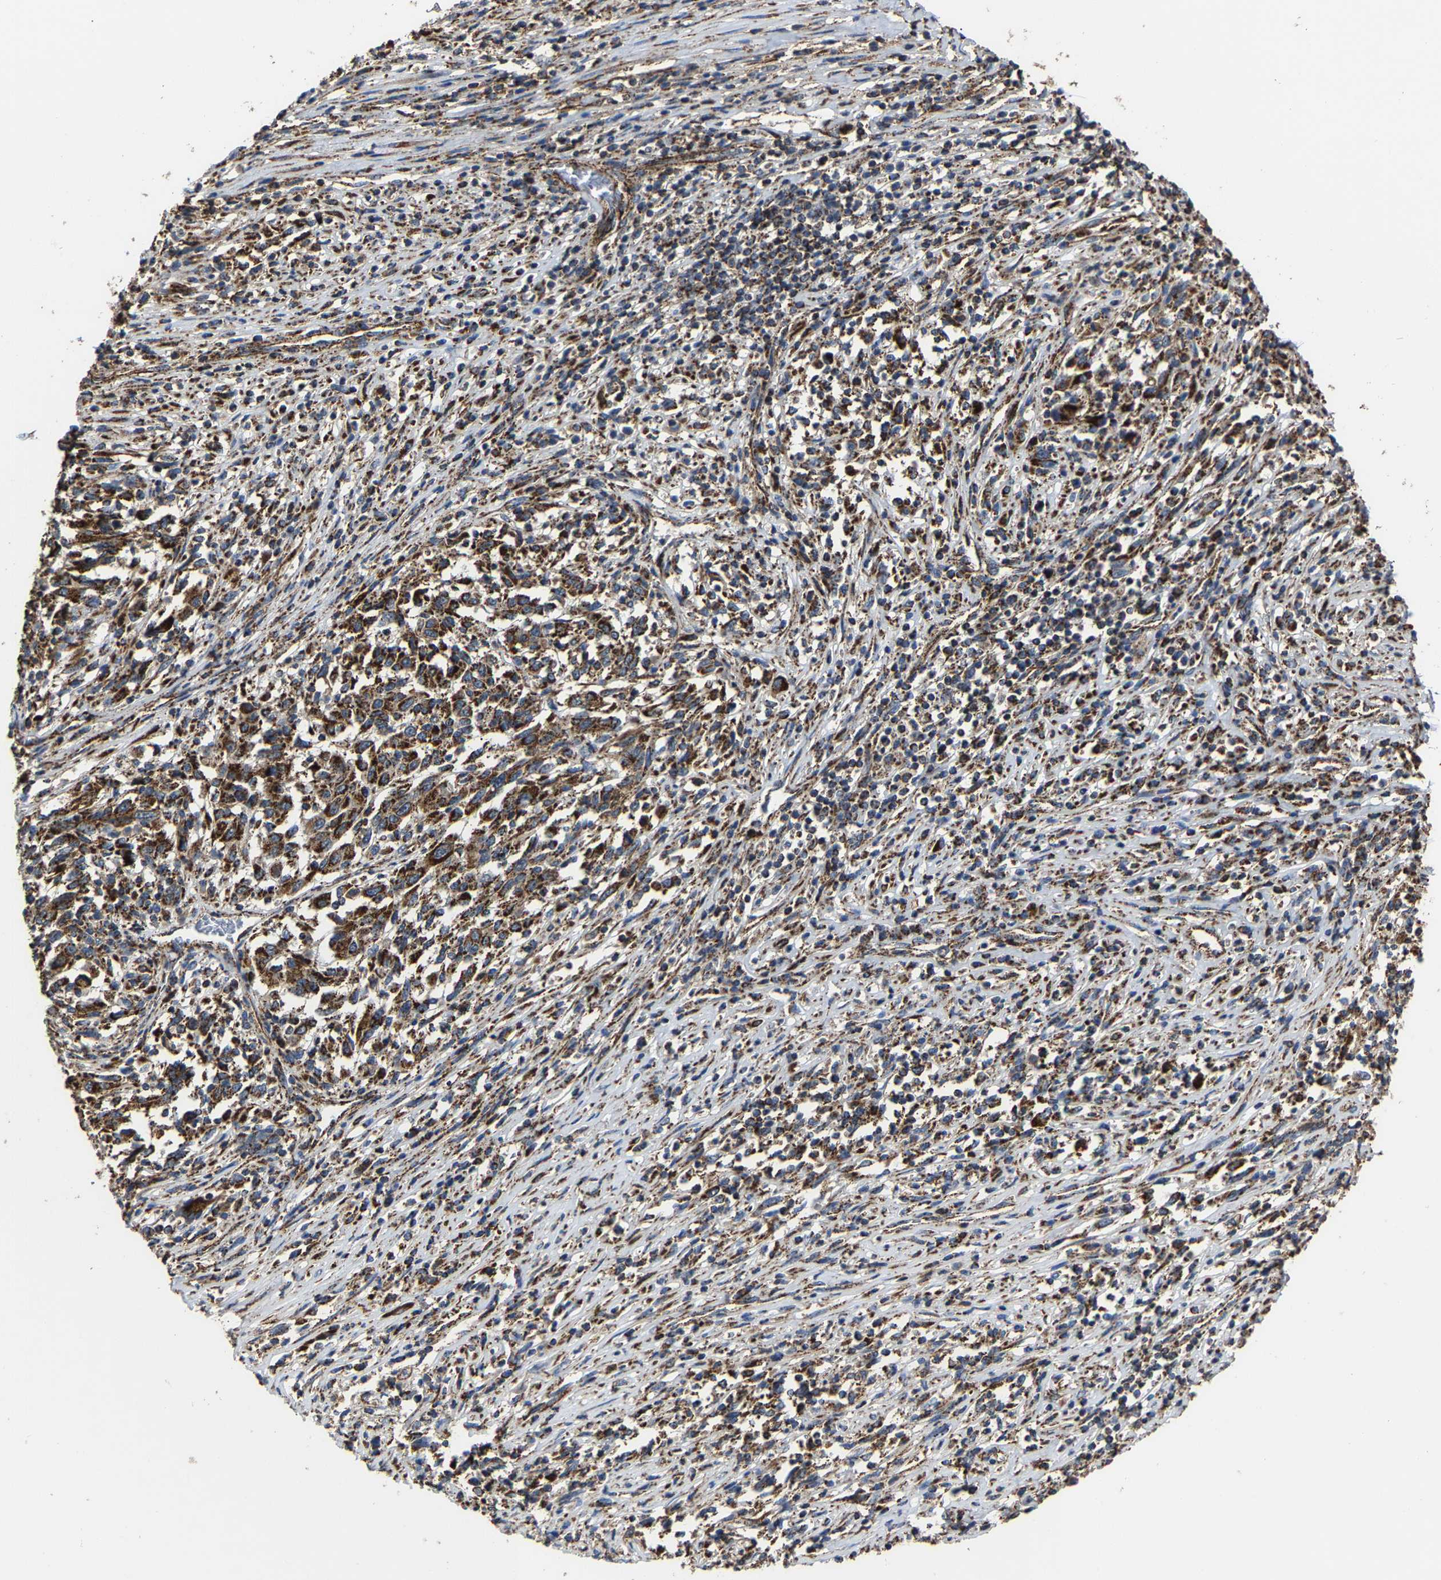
{"staining": {"intensity": "strong", "quantity": ">75%", "location": "cytoplasmic/membranous"}, "tissue": "melanoma", "cell_type": "Tumor cells", "image_type": "cancer", "snomed": [{"axis": "morphology", "description": "Malignant melanoma, Metastatic site"}, {"axis": "topography", "description": "Lymph node"}], "caption": "High-magnification brightfield microscopy of melanoma stained with DAB (3,3'-diaminobenzidine) (brown) and counterstained with hematoxylin (blue). tumor cells exhibit strong cytoplasmic/membranous expression is appreciated in about>75% of cells. (Brightfield microscopy of DAB IHC at high magnification).", "gene": "NDUFV3", "patient": {"sex": "male", "age": 61}}